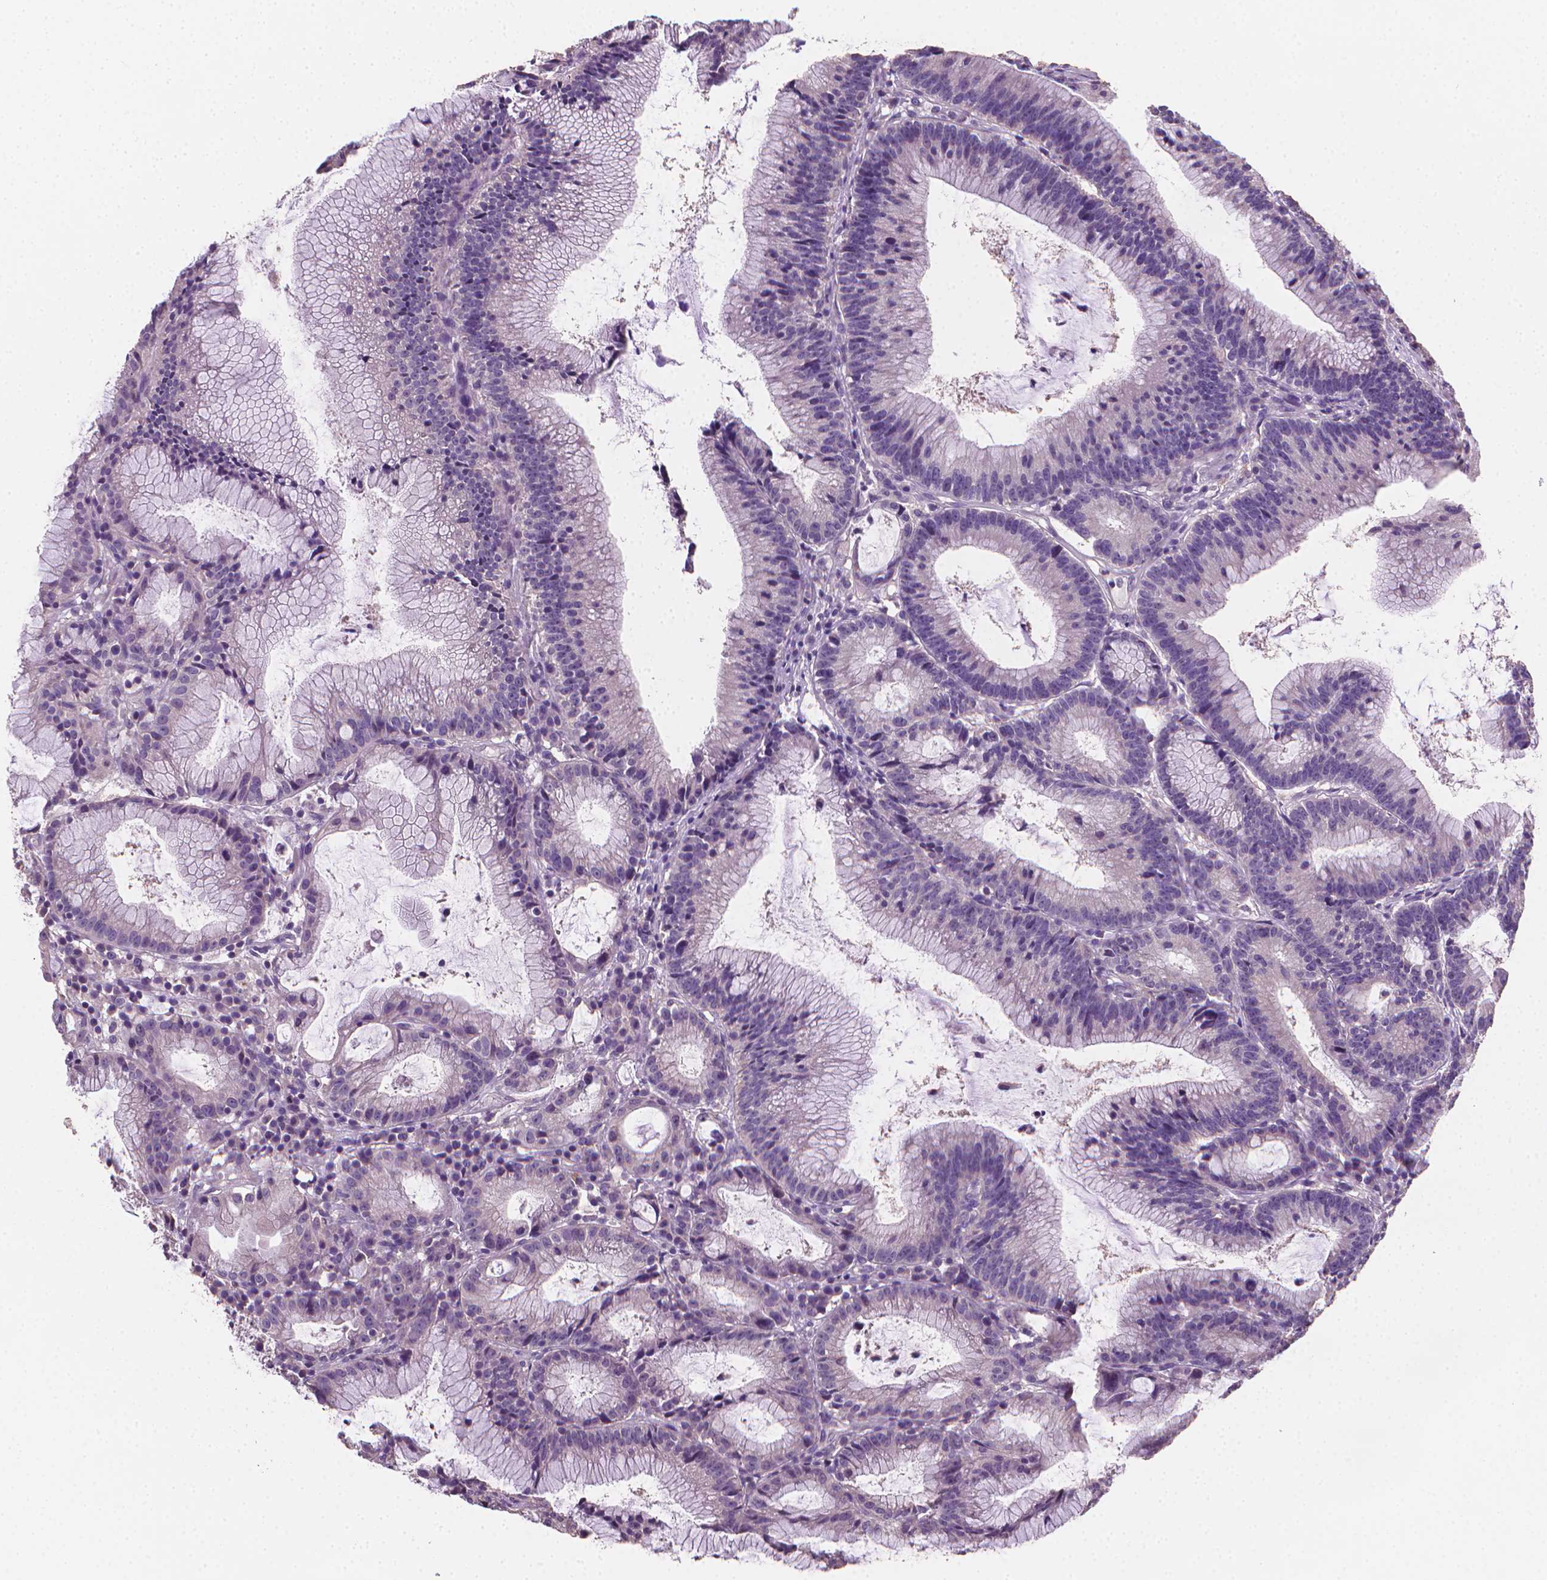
{"staining": {"intensity": "negative", "quantity": "none", "location": "none"}, "tissue": "colorectal cancer", "cell_type": "Tumor cells", "image_type": "cancer", "snomed": [{"axis": "morphology", "description": "Adenocarcinoma, NOS"}, {"axis": "topography", "description": "Colon"}], "caption": "Tumor cells show no significant protein staining in colorectal adenocarcinoma.", "gene": "CATIP", "patient": {"sex": "female", "age": 78}}